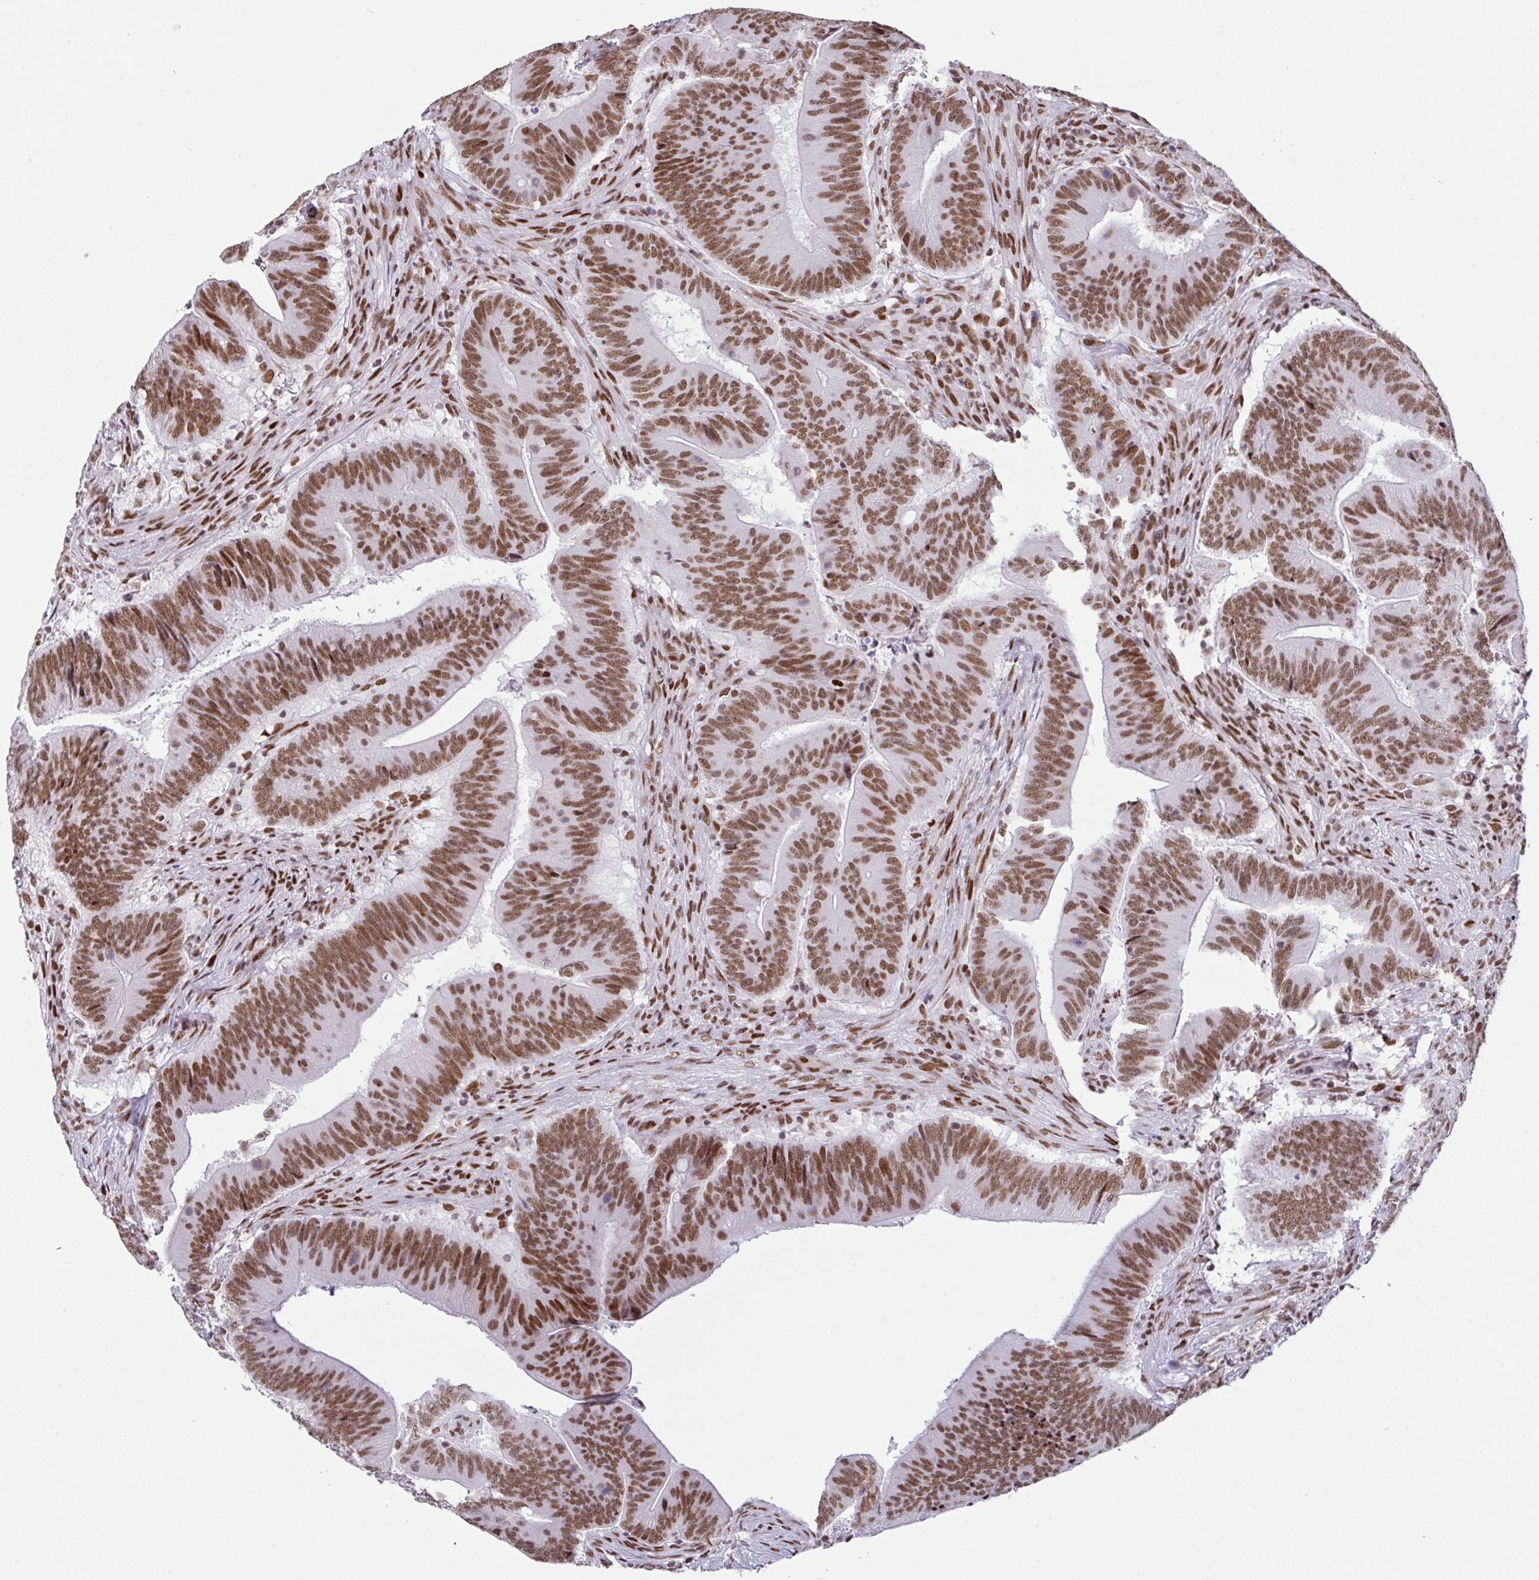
{"staining": {"intensity": "moderate", "quantity": ">75%", "location": "nuclear"}, "tissue": "colorectal cancer", "cell_type": "Tumor cells", "image_type": "cancer", "snomed": [{"axis": "morphology", "description": "Adenocarcinoma, NOS"}, {"axis": "topography", "description": "Colon"}], "caption": "Protein staining demonstrates moderate nuclear staining in approximately >75% of tumor cells in colorectal cancer (adenocarcinoma).", "gene": "CLP1", "patient": {"sex": "female", "age": 87}}